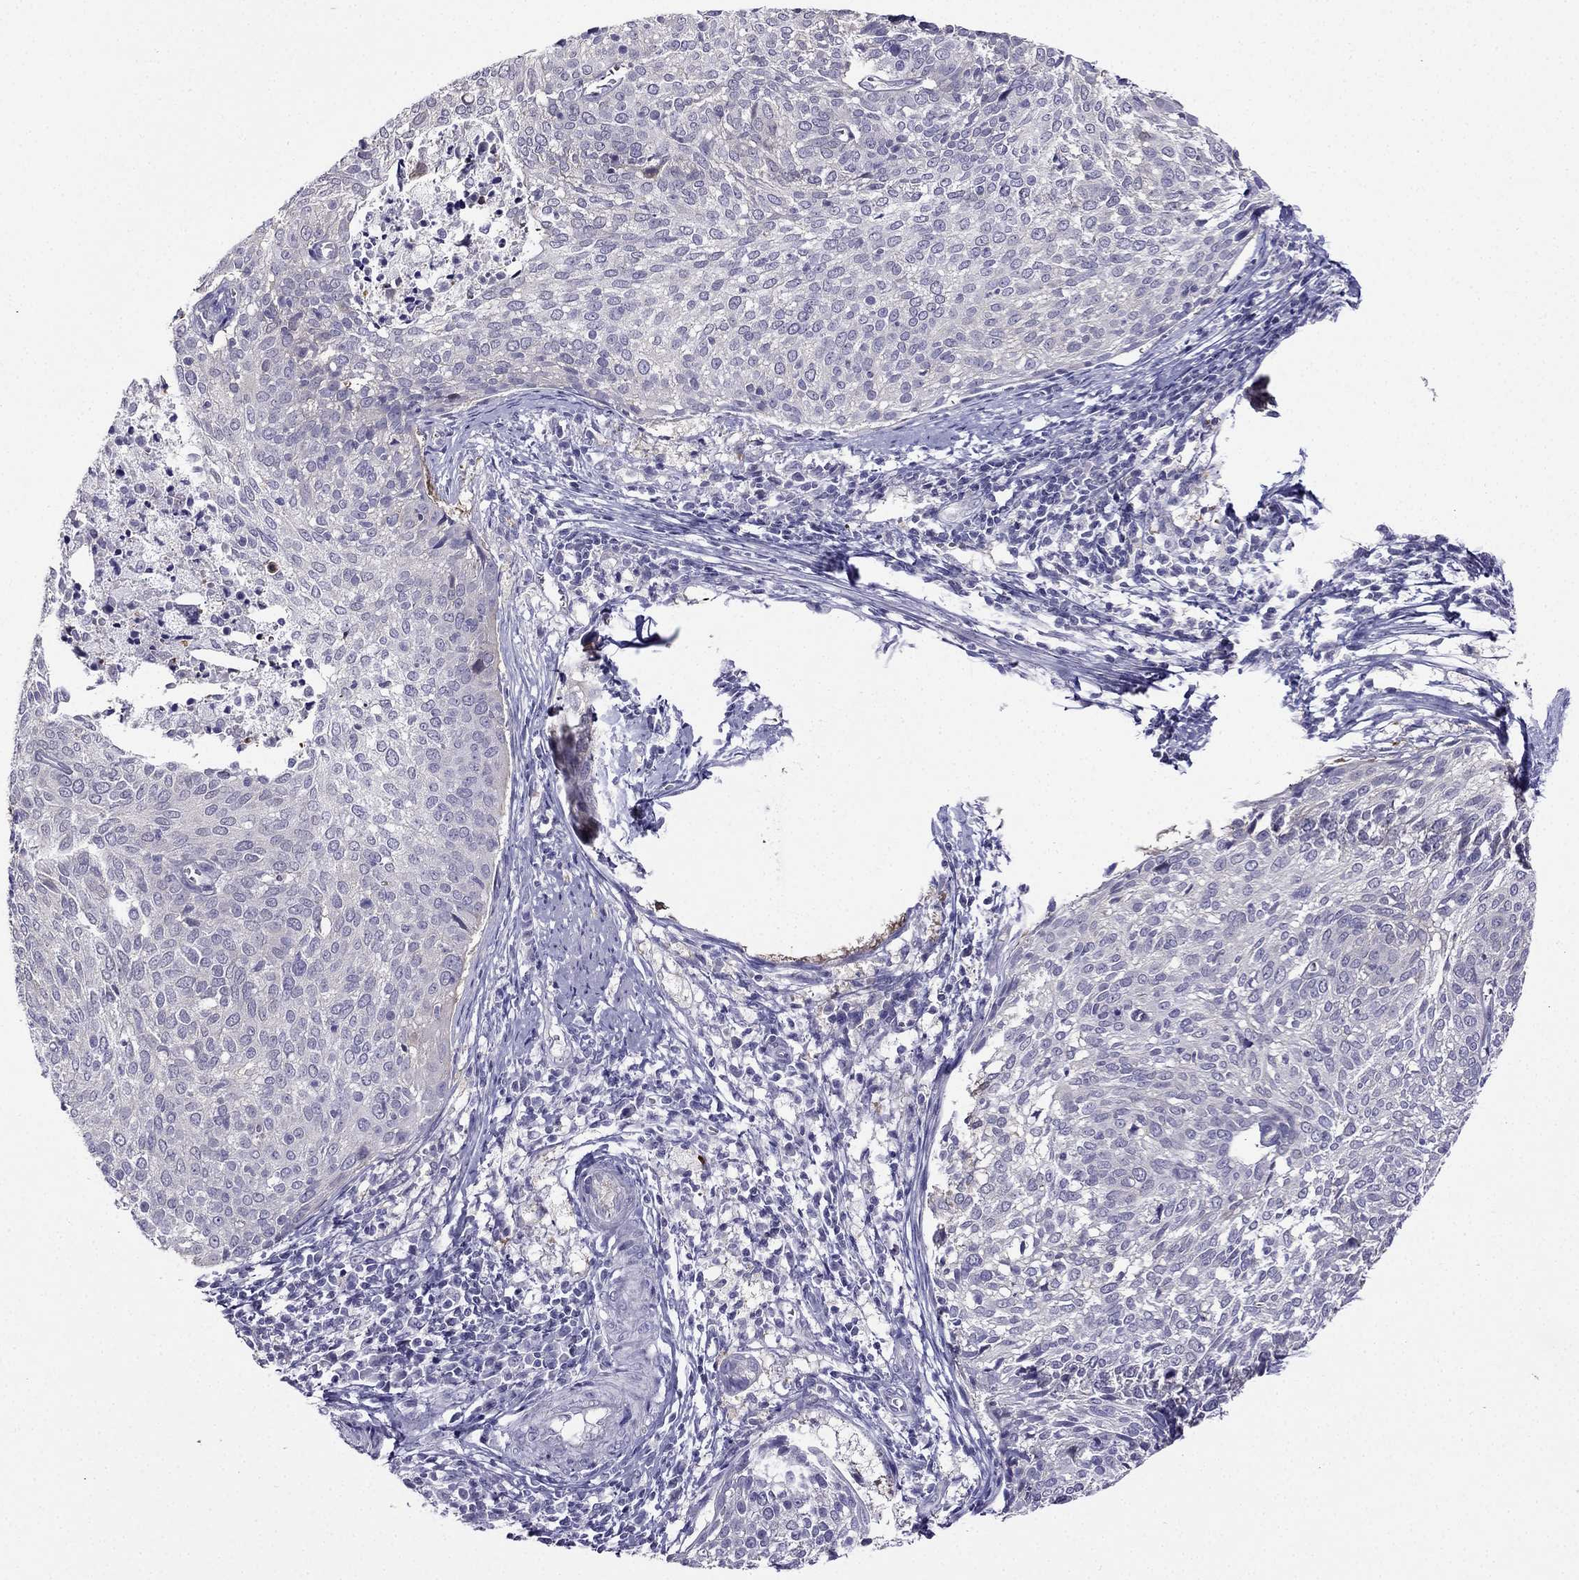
{"staining": {"intensity": "negative", "quantity": "none", "location": "none"}, "tissue": "cervical cancer", "cell_type": "Tumor cells", "image_type": "cancer", "snomed": [{"axis": "morphology", "description": "Squamous cell carcinoma, NOS"}, {"axis": "topography", "description": "Cervix"}], "caption": "Tumor cells are negative for brown protein staining in squamous cell carcinoma (cervical).", "gene": "KCNJ10", "patient": {"sex": "female", "age": 39}}